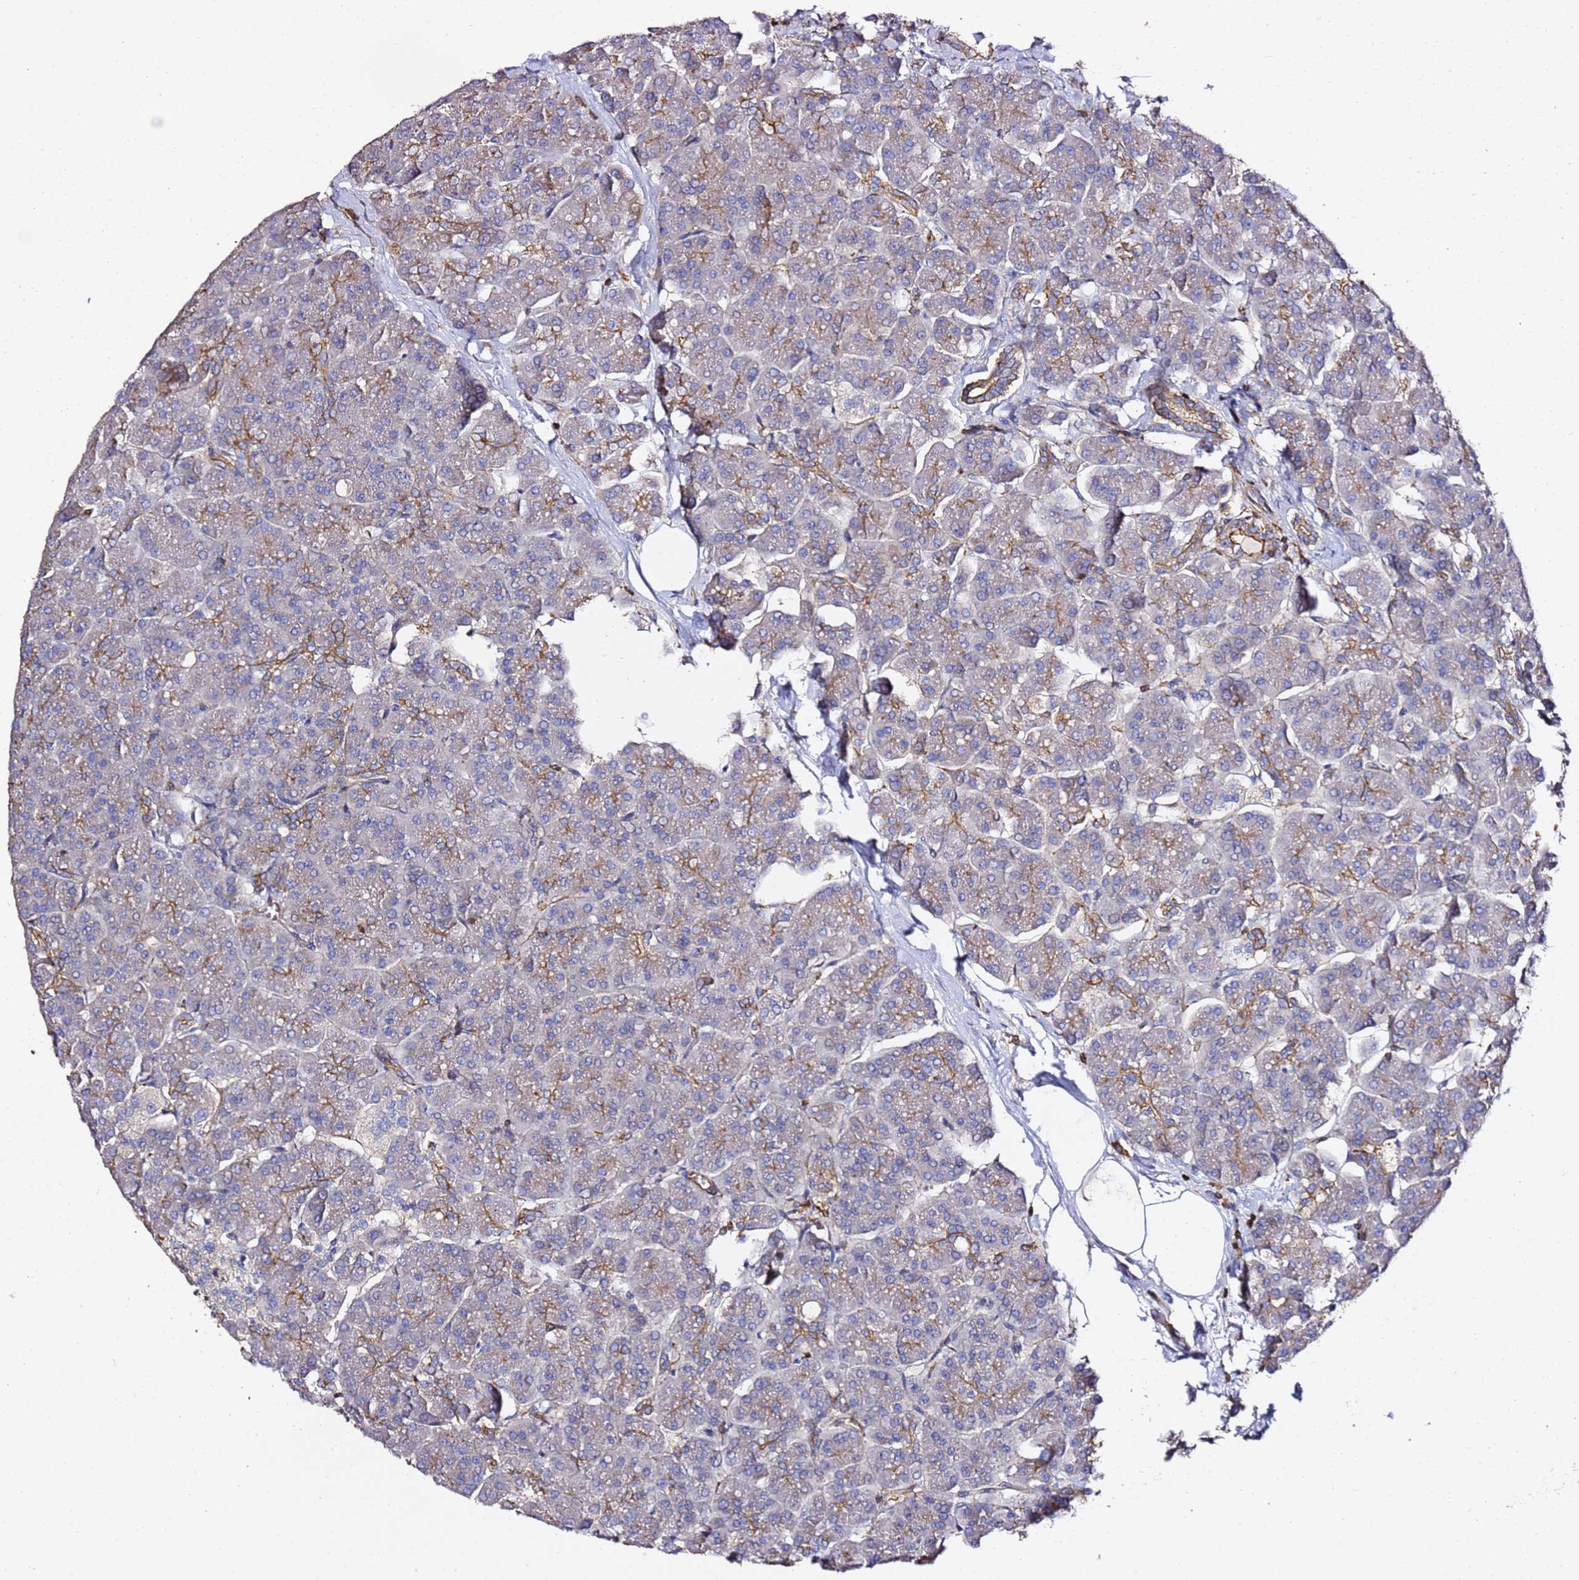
{"staining": {"intensity": "moderate", "quantity": "<25%", "location": "cytoplasmic/membranous"}, "tissue": "pancreas", "cell_type": "Exocrine glandular cells", "image_type": "normal", "snomed": [{"axis": "morphology", "description": "Normal tissue, NOS"}, {"axis": "topography", "description": "Pancreas"}, {"axis": "topography", "description": "Peripheral nerve tissue"}], "caption": "Approximately <25% of exocrine glandular cells in unremarkable pancreas reveal moderate cytoplasmic/membranous protein expression as visualized by brown immunohistochemical staining.", "gene": "ZFP36L2", "patient": {"sex": "male", "age": 54}}